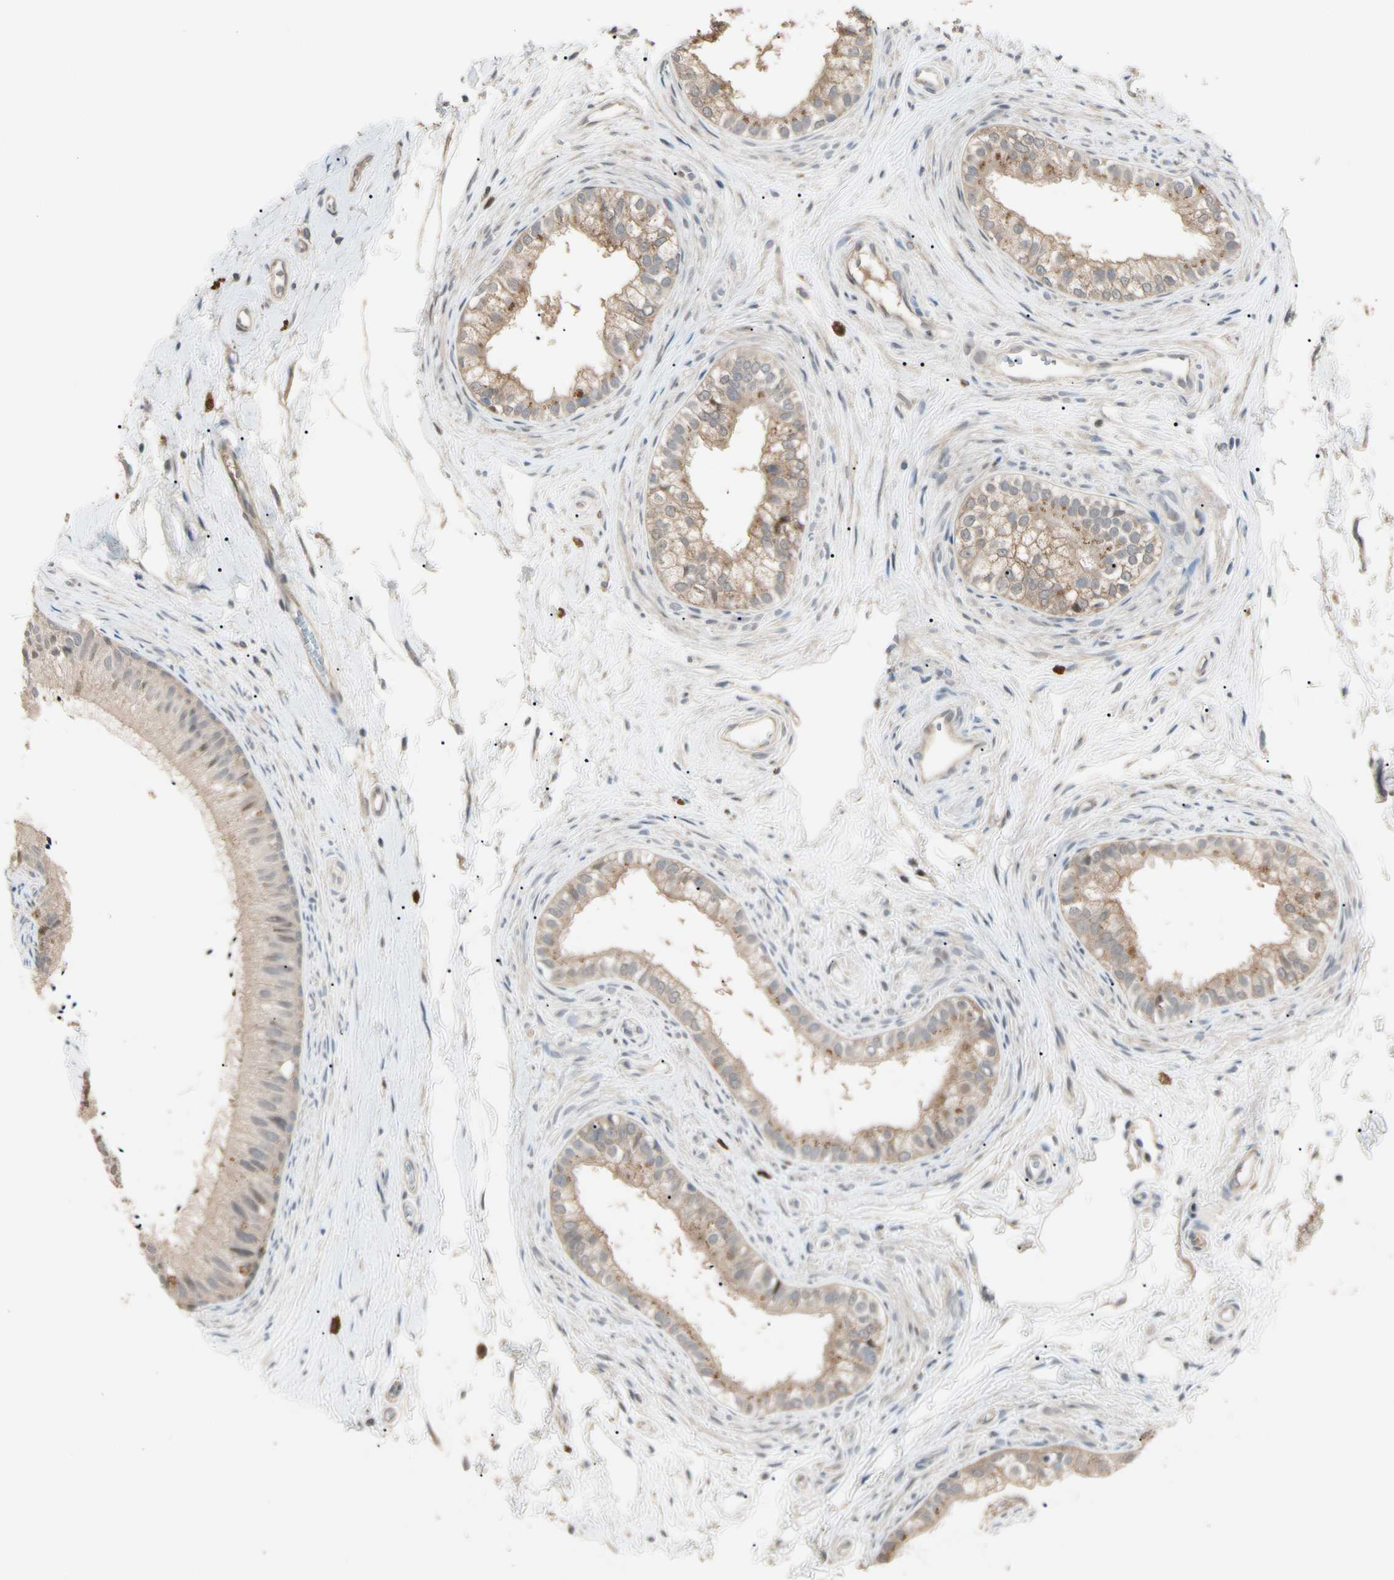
{"staining": {"intensity": "moderate", "quantity": ">75%", "location": "cytoplasmic/membranous"}, "tissue": "epididymis", "cell_type": "Glandular cells", "image_type": "normal", "snomed": [{"axis": "morphology", "description": "Normal tissue, NOS"}, {"axis": "topography", "description": "Epididymis"}], "caption": "IHC (DAB (3,3'-diaminobenzidine)) staining of unremarkable human epididymis shows moderate cytoplasmic/membranous protein positivity in approximately >75% of glandular cells. (DAB (3,3'-diaminobenzidine) IHC, brown staining for protein, blue staining for nuclei).", "gene": "ATG4C", "patient": {"sex": "male", "age": 56}}